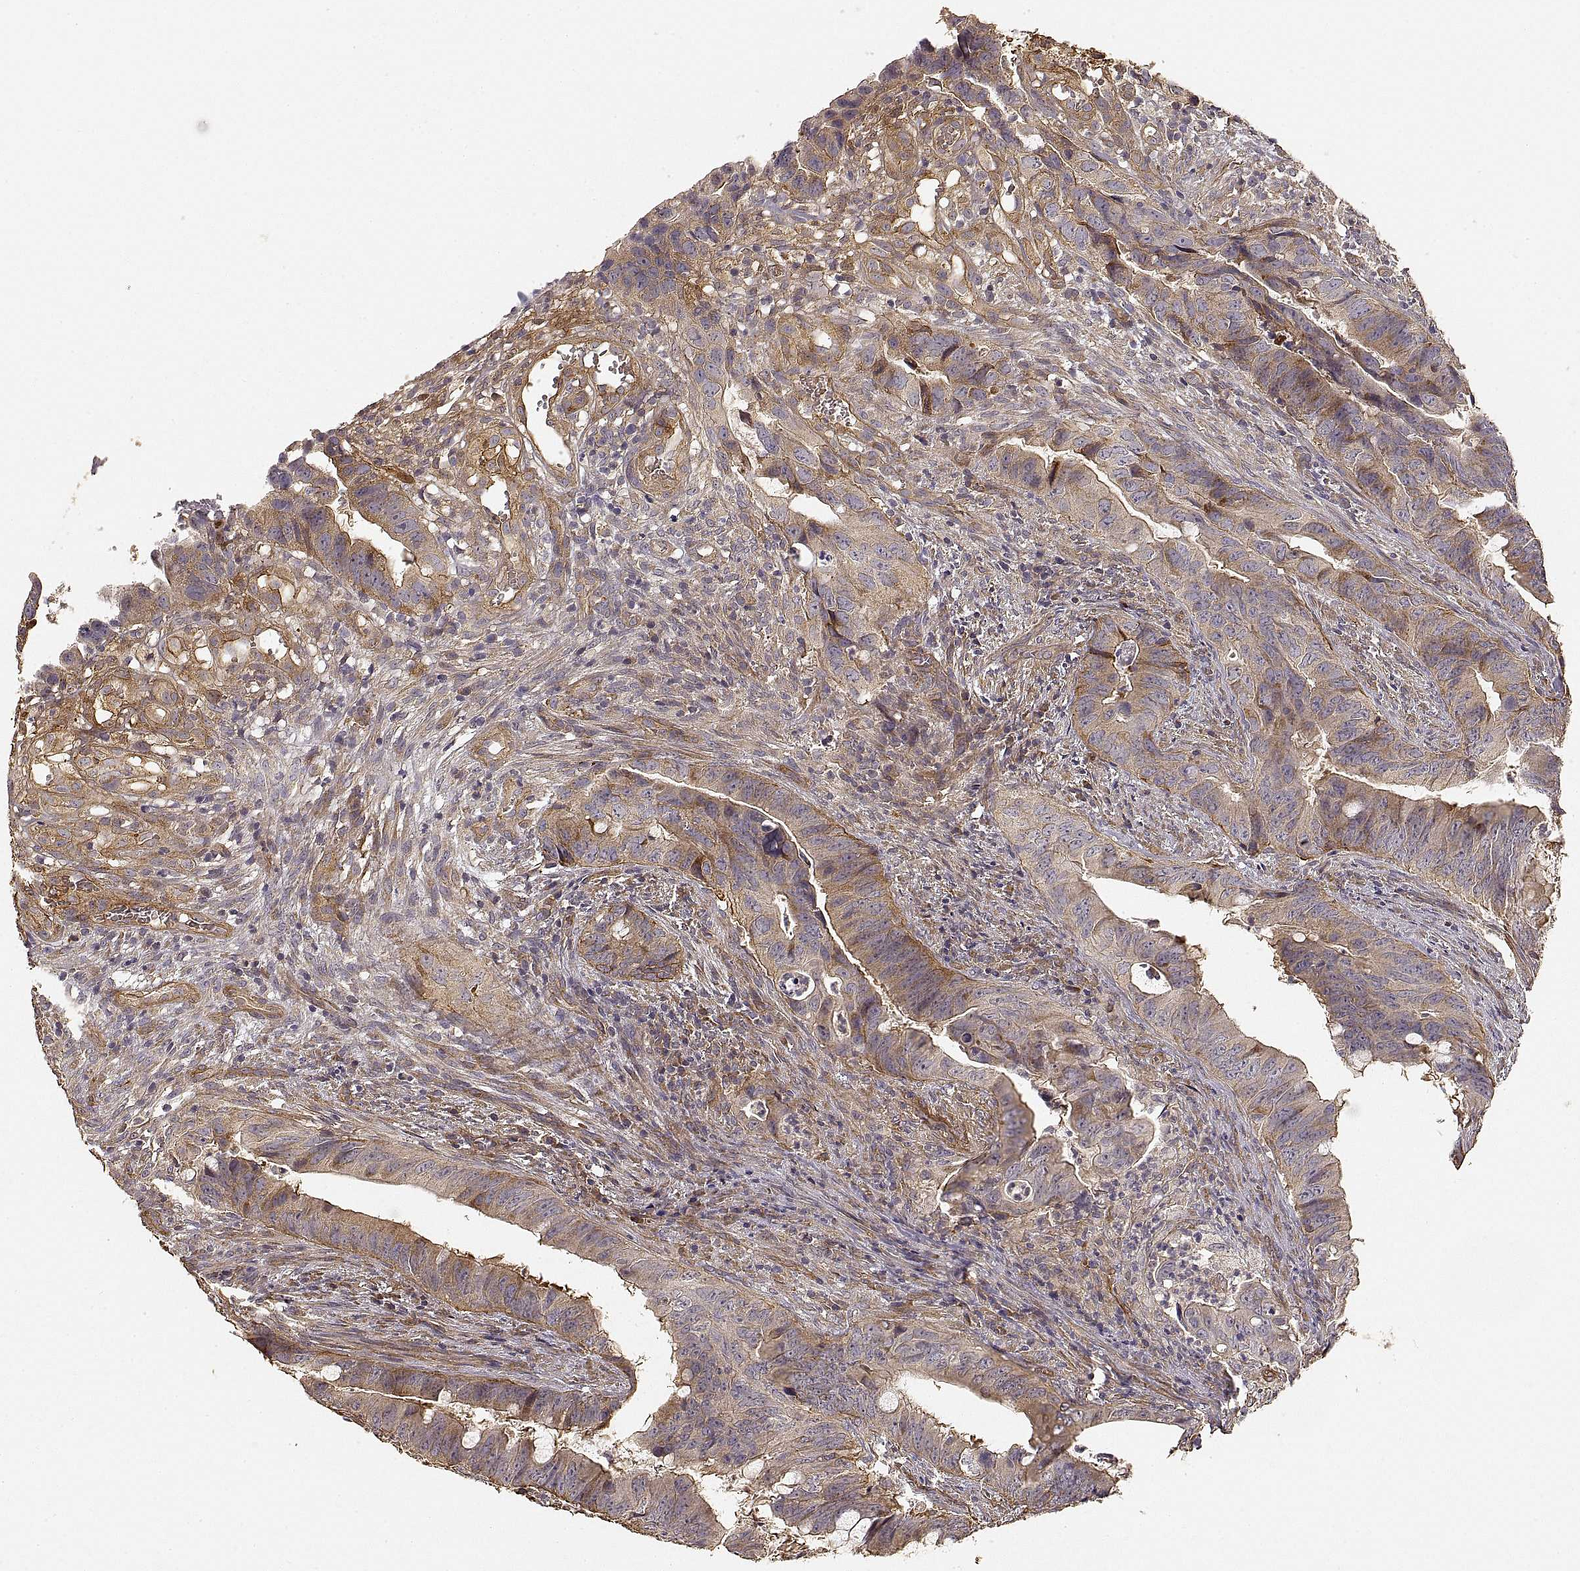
{"staining": {"intensity": "moderate", "quantity": "25%-75%", "location": "cytoplasmic/membranous"}, "tissue": "colorectal cancer", "cell_type": "Tumor cells", "image_type": "cancer", "snomed": [{"axis": "morphology", "description": "Adenocarcinoma, NOS"}, {"axis": "topography", "description": "Colon"}], "caption": "This is an image of immunohistochemistry (IHC) staining of colorectal cancer, which shows moderate positivity in the cytoplasmic/membranous of tumor cells.", "gene": "LAMA4", "patient": {"sex": "female", "age": 82}}